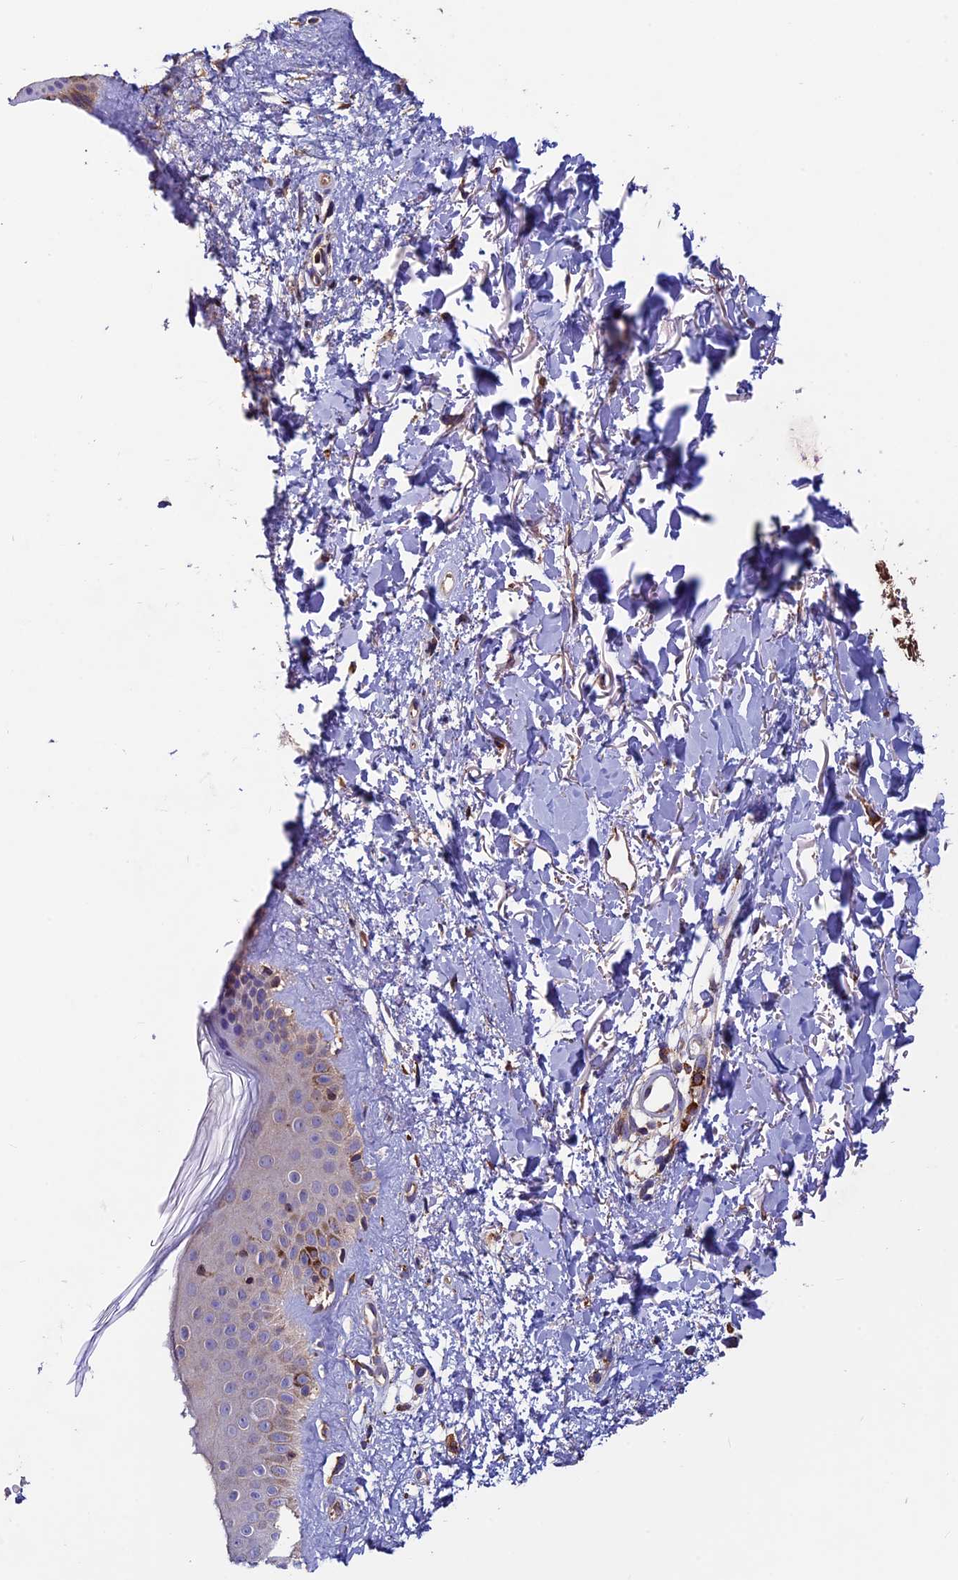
{"staining": {"intensity": "moderate", "quantity": ">75%", "location": "cytoplasmic/membranous"}, "tissue": "skin", "cell_type": "Fibroblasts", "image_type": "normal", "snomed": [{"axis": "morphology", "description": "Normal tissue, NOS"}, {"axis": "topography", "description": "Skin"}], "caption": "Fibroblasts display medium levels of moderate cytoplasmic/membranous positivity in approximately >75% of cells in normal human skin. The staining was performed using DAB to visualize the protein expression in brown, while the nuclei were stained in blue with hematoxylin (Magnification: 20x).", "gene": "BTBD3", "patient": {"sex": "female", "age": 58}}